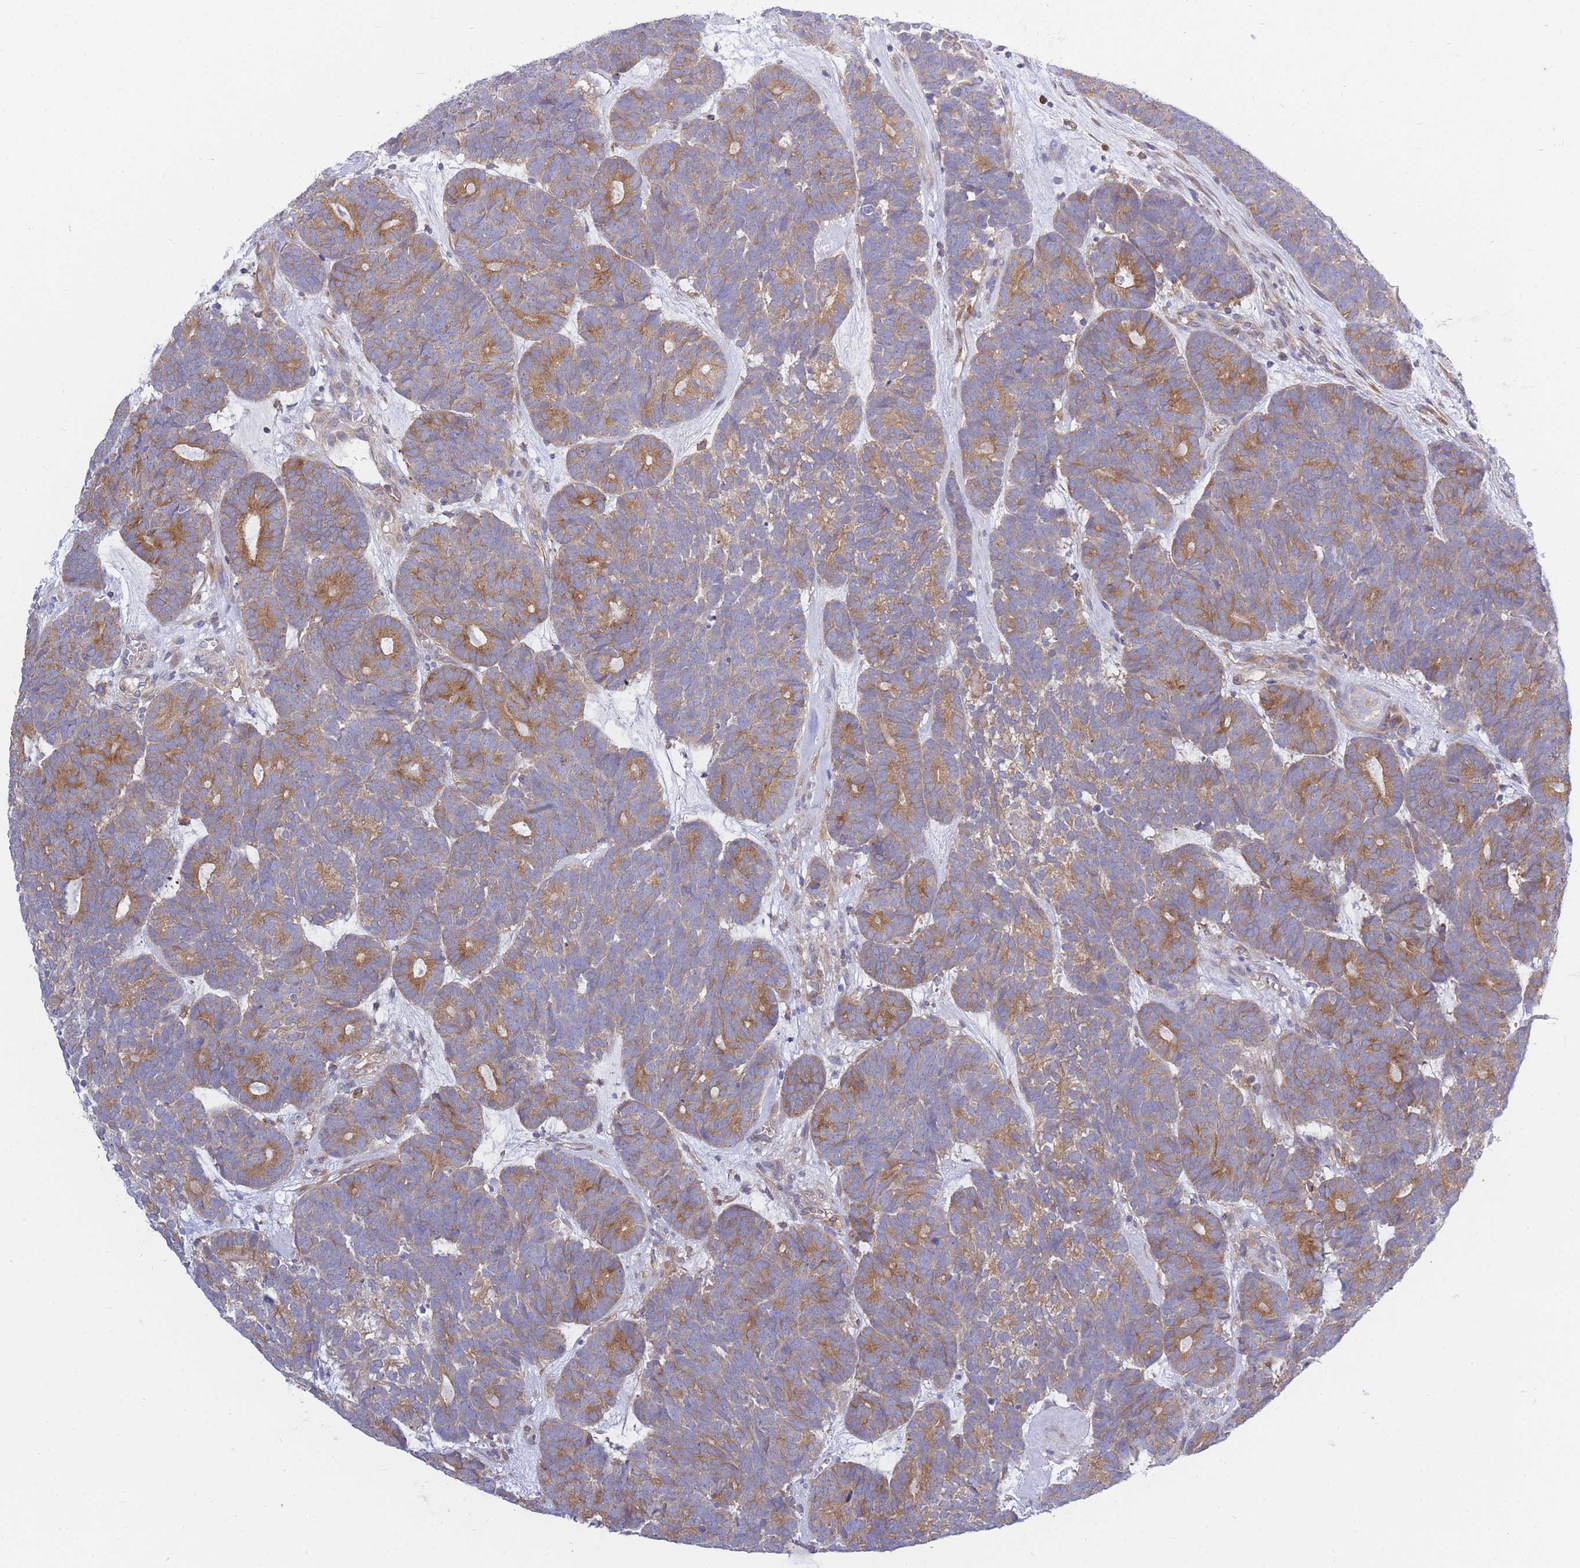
{"staining": {"intensity": "moderate", "quantity": ">75%", "location": "cytoplasmic/membranous"}, "tissue": "head and neck cancer", "cell_type": "Tumor cells", "image_type": "cancer", "snomed": [{"axis": "morphology", "description": "Adenocarcinoma, NOS"}, {"axis": "topography", "description": "Head-Neck"}], "caption": "Immunohistochemical staining of adenocarcinoma (head and neck) displays moderate cytoplasmic/membranous protein positivity in approximately >75% of tumor cells.", "gene": "REM1", "patient": {"sex": "female", "age": 81}}